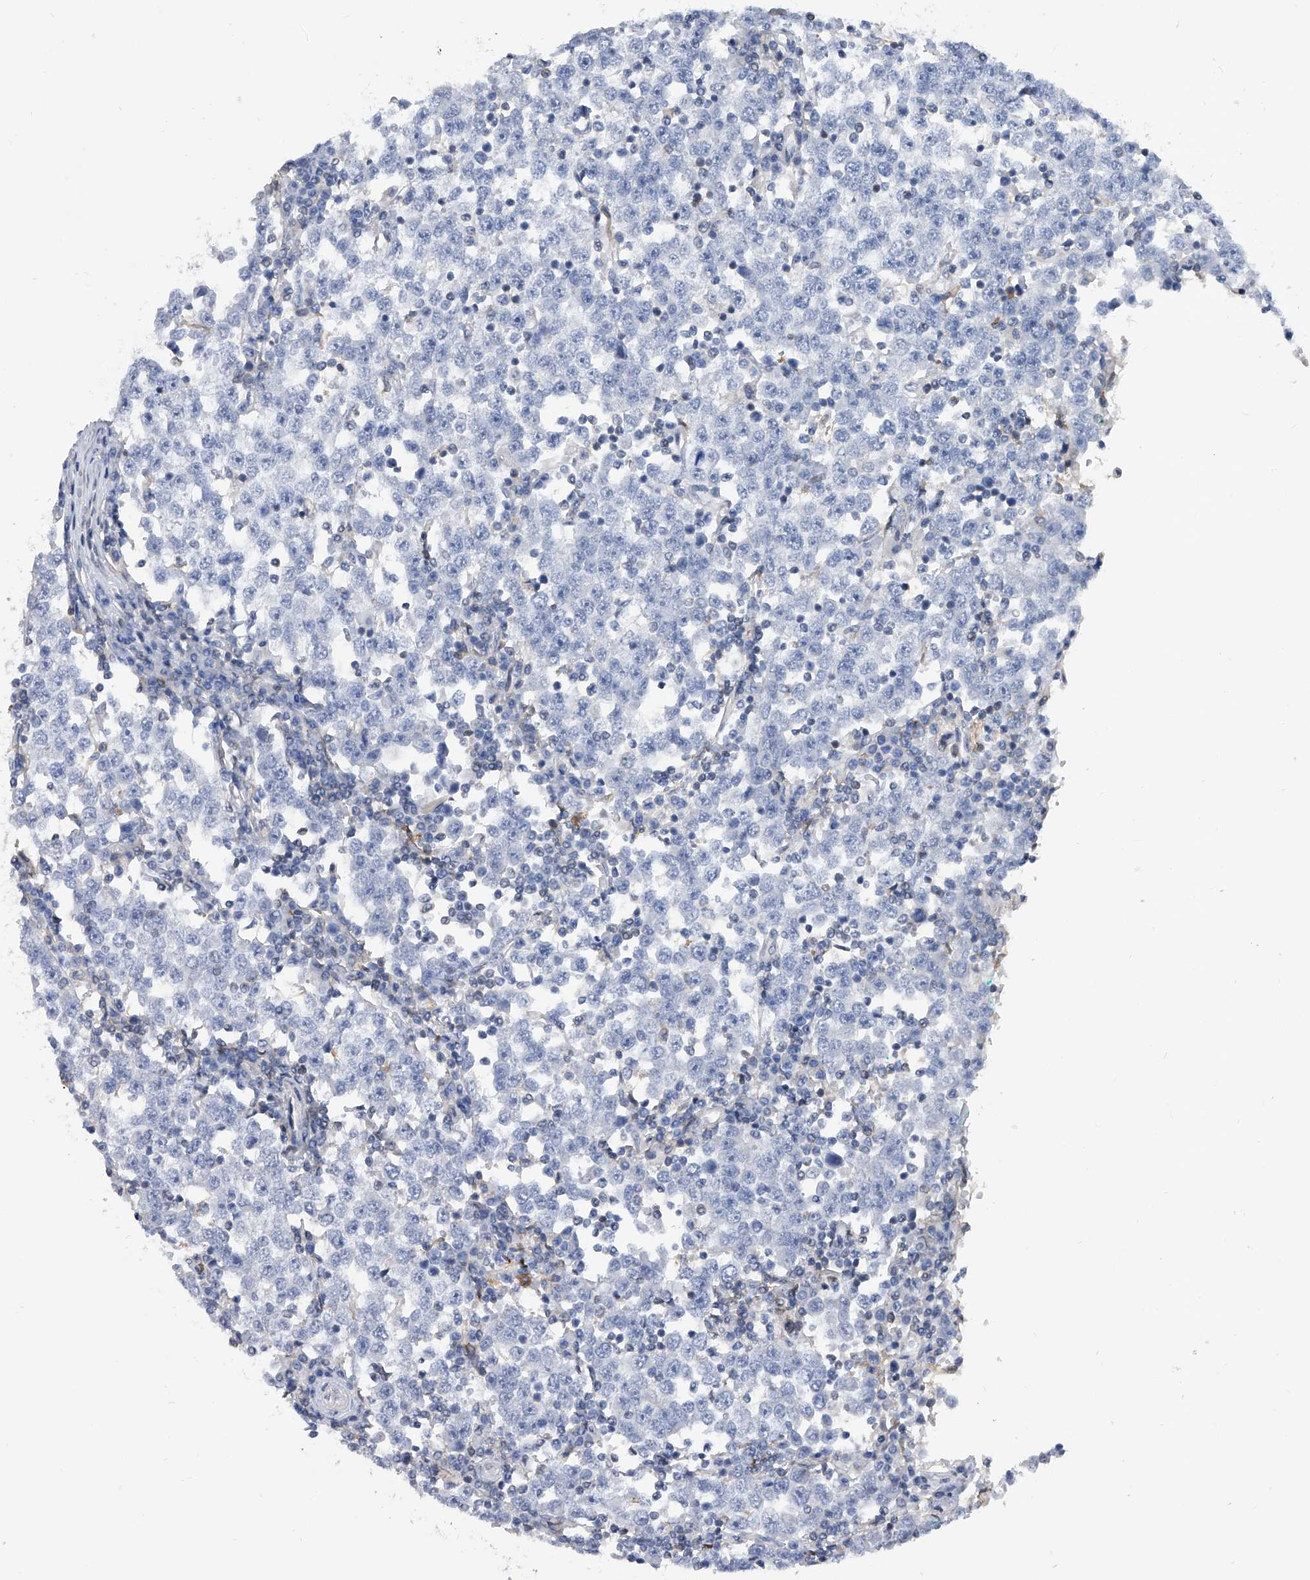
{"staining": {"intensity": "negative", "quantity": "none", "location": "none"}, "tissue": "testis cancer", "cell_type": "Tumor cells", "image_type": "cancer", "snomed": [{"axis": "morphology", "description": "Seminoma, NOS"}, {"axis": "topography", "description": "Testis"}], "caption": "Tumor cells show no significant protein staining in seminoma (testis). Brightfield microscopy of IHC stained with DAB (3,3'-diaminobenzidine) (brown) and hematoxylin (blue), captured at high magnification.", "gene": "SERPINB9", "patient": {"sex": "male", "age": 65}}